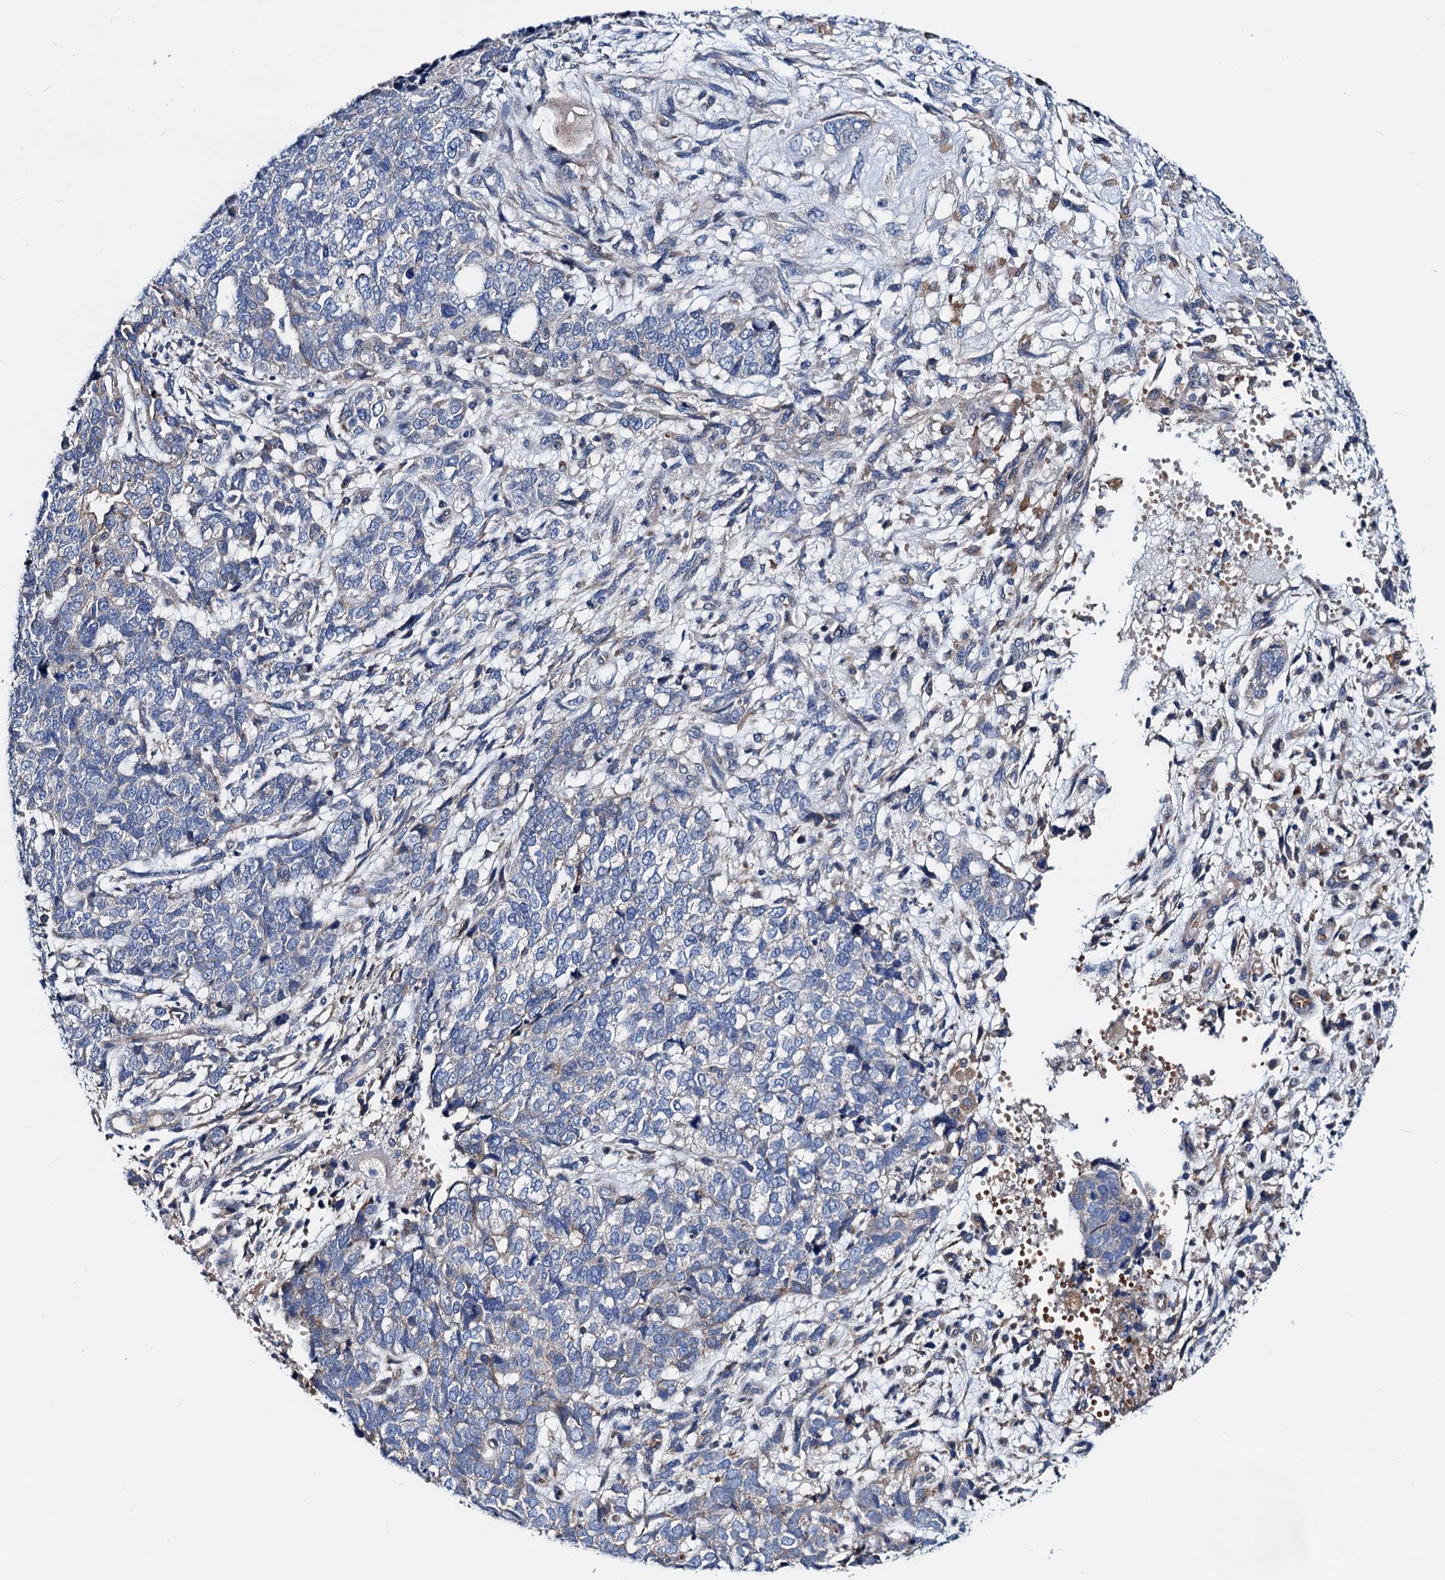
{"staining": {"intensity": "negative", "quantity": "none", "location": "none"}, "tissue": "cervical cancer", "cell_type": "Tumor cells", "image_type": "cancer", "snomed": [{"axis": "morphology", "description": "Squamous cell carcinoma, NOS"}, {"axis": "topography", "description": "Cervix"}], "caption": "Tumor cells are negative for brown protein staining in cervical cancer (squamous cell carcinoma).", "gene": "GCOM1", "patient": {"sex": "female", "age": 63}}